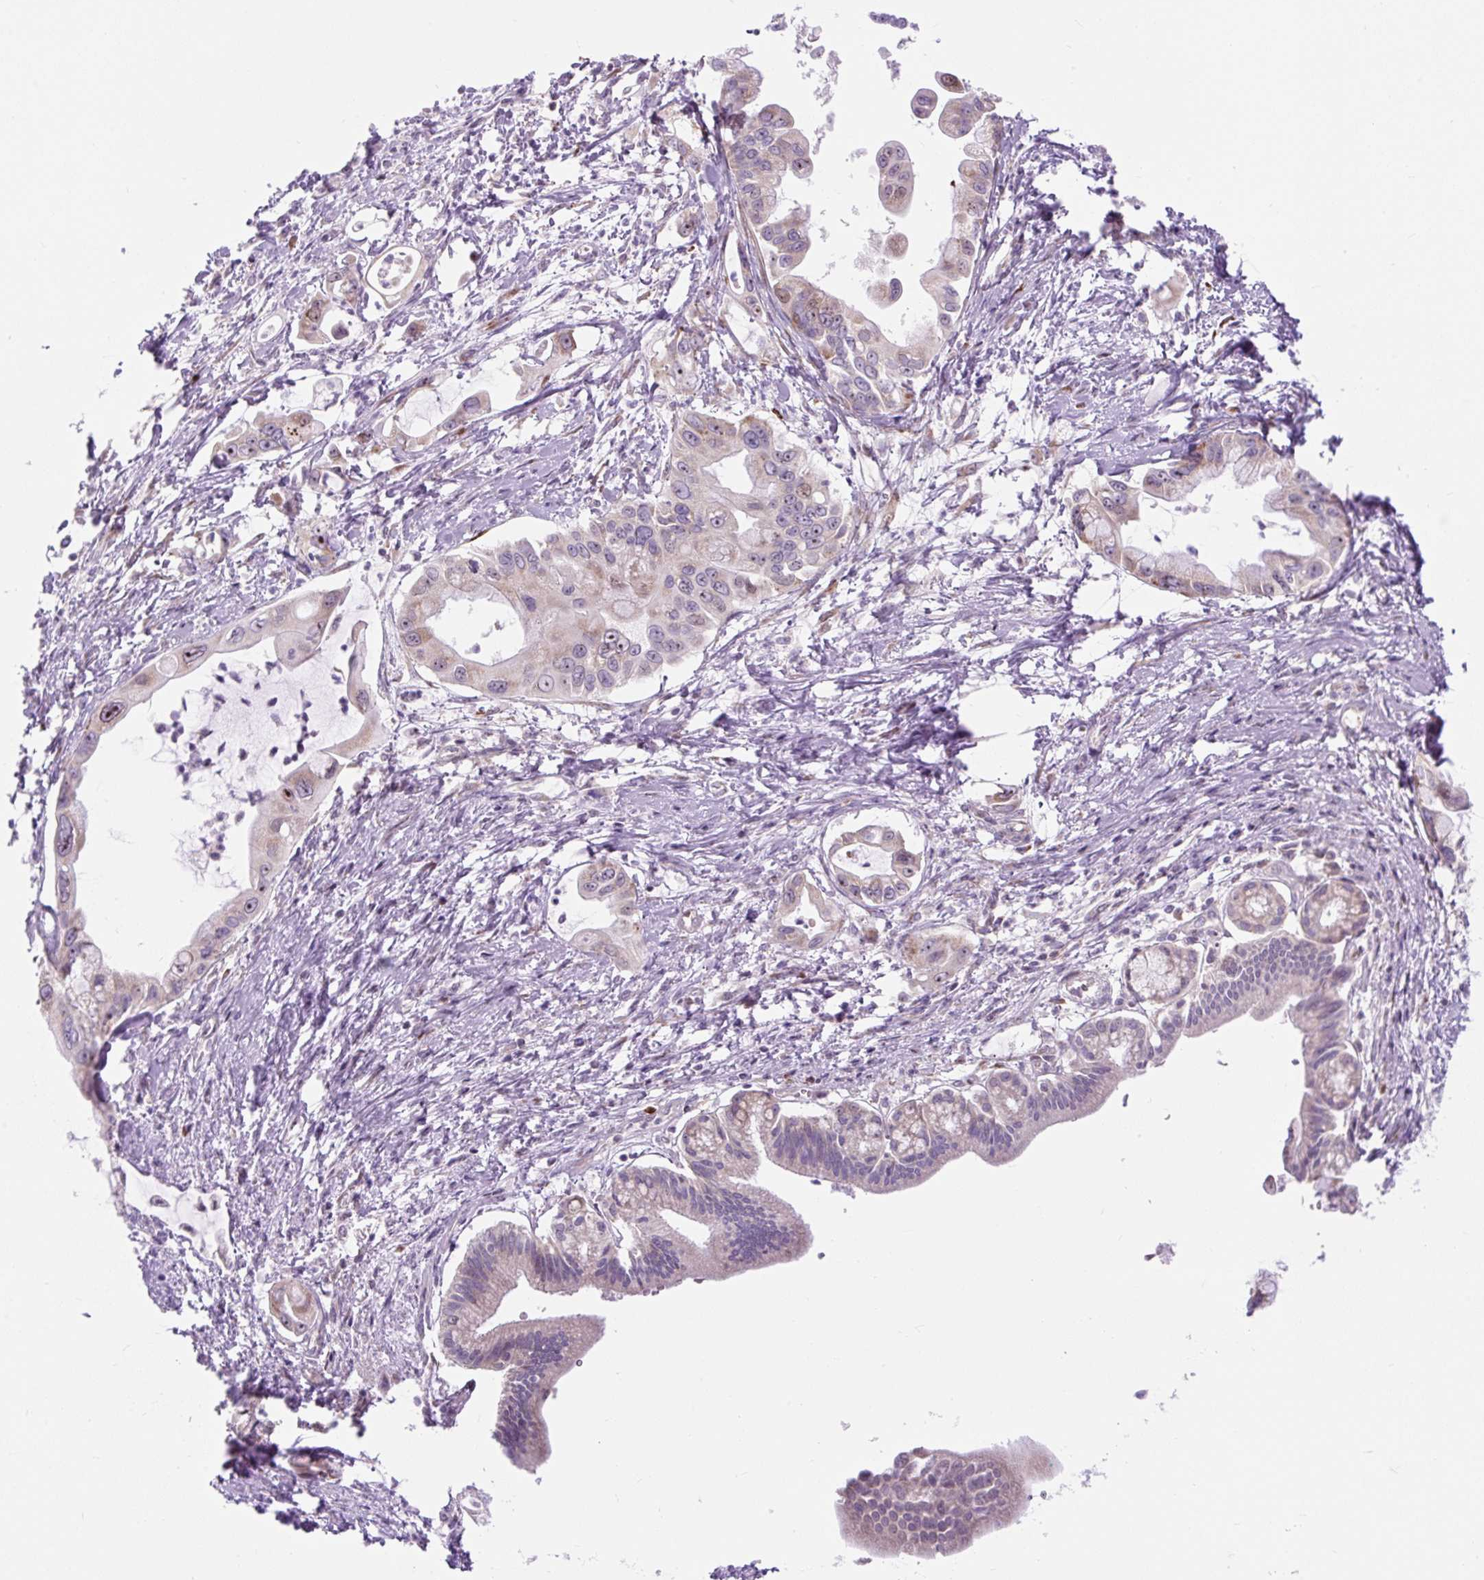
{"staining": {"intensity": "weak", "quantity": "<25%", "location": "cytoplasmic/membranous"}, "tissue": "pancreatic cancer", "cell_type": "Tumor cells", "image_type": "cancer", "snomed": [{"axis": "morphology", "description": "Adenocarcinoma, NOS"}, {"axis": "topography", "description": "Pancreas"}], "caption": "Immunohistochemistry (IHC) of human pancreatic cancer (adenocarcinoma) reveals no positivity in tumor cells.", "gene": "CISD3", "patient": {"sex": "male", "age": 61}}